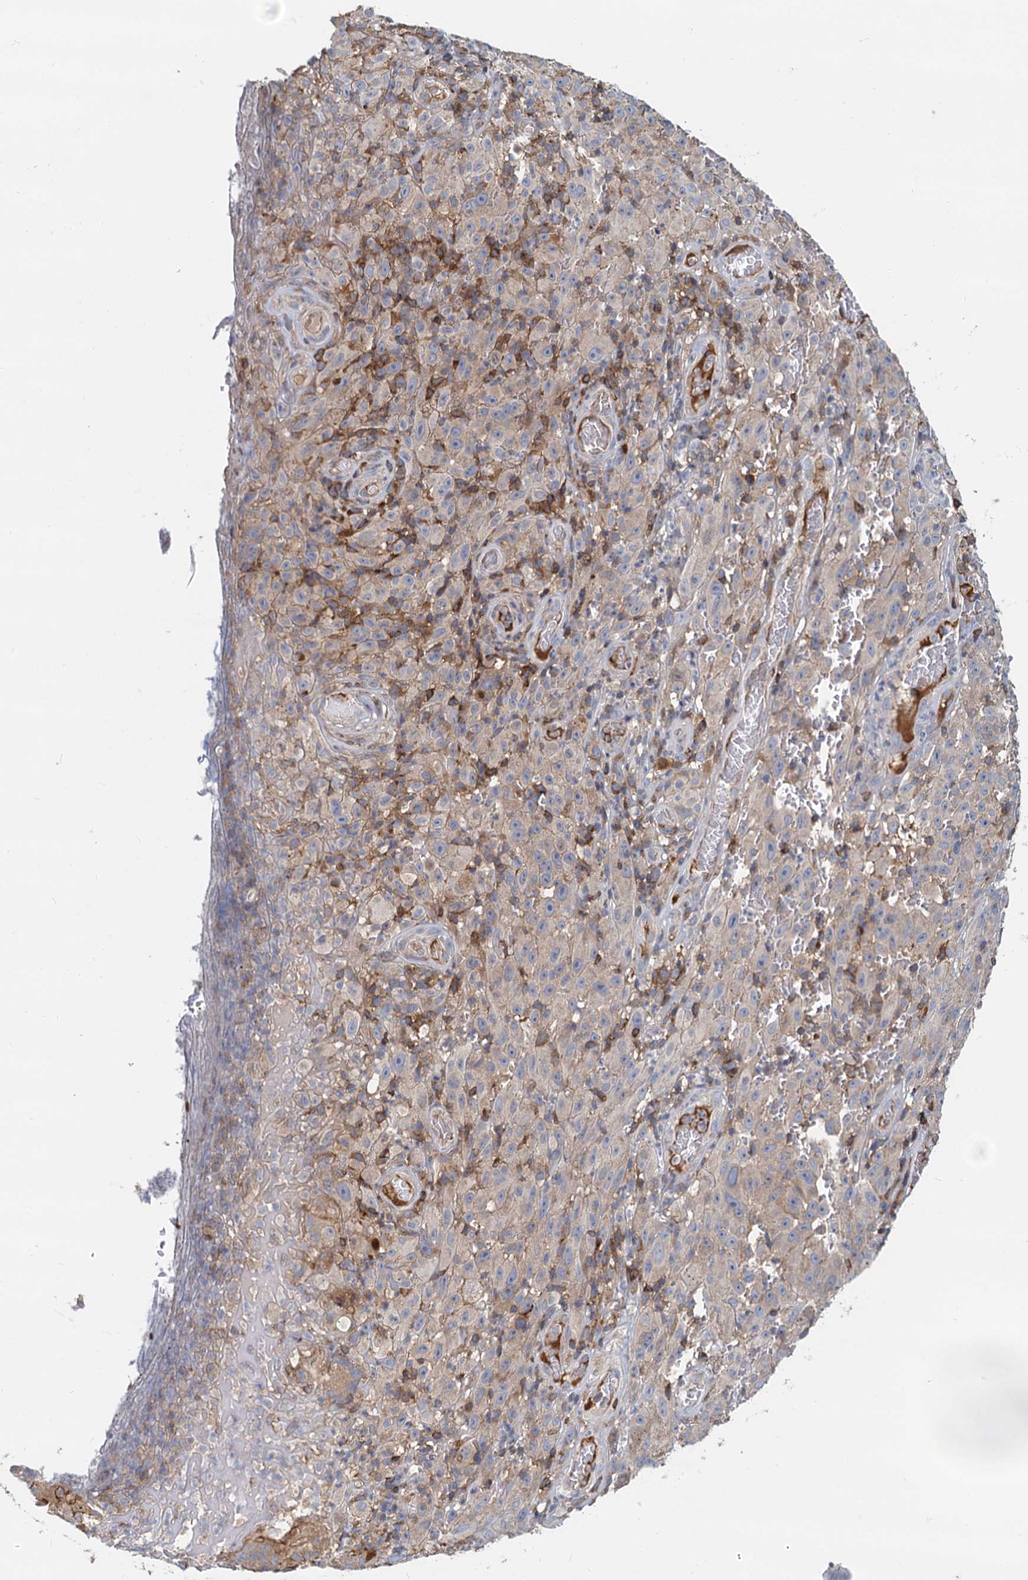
{"staining": {"intensity": "negative", "quantity": "none", "location": "none"}, "tissue": "melanoma", "cell_type": "Tumor cells", "image_type": "cancer", "snomed": [{"axis": "morphology", "description": "Malignant melanoma, NOS"}, {"axis": "topography", "description": "Skin"}], "caption": "DAB (3,3'-diaminobenzidine) immunohistochemical staining of malignant melanoma demonstrates no significant positivity in tumor cells.", "gene": "LNX2", "patient": {"sex": "female", "age": 82}}